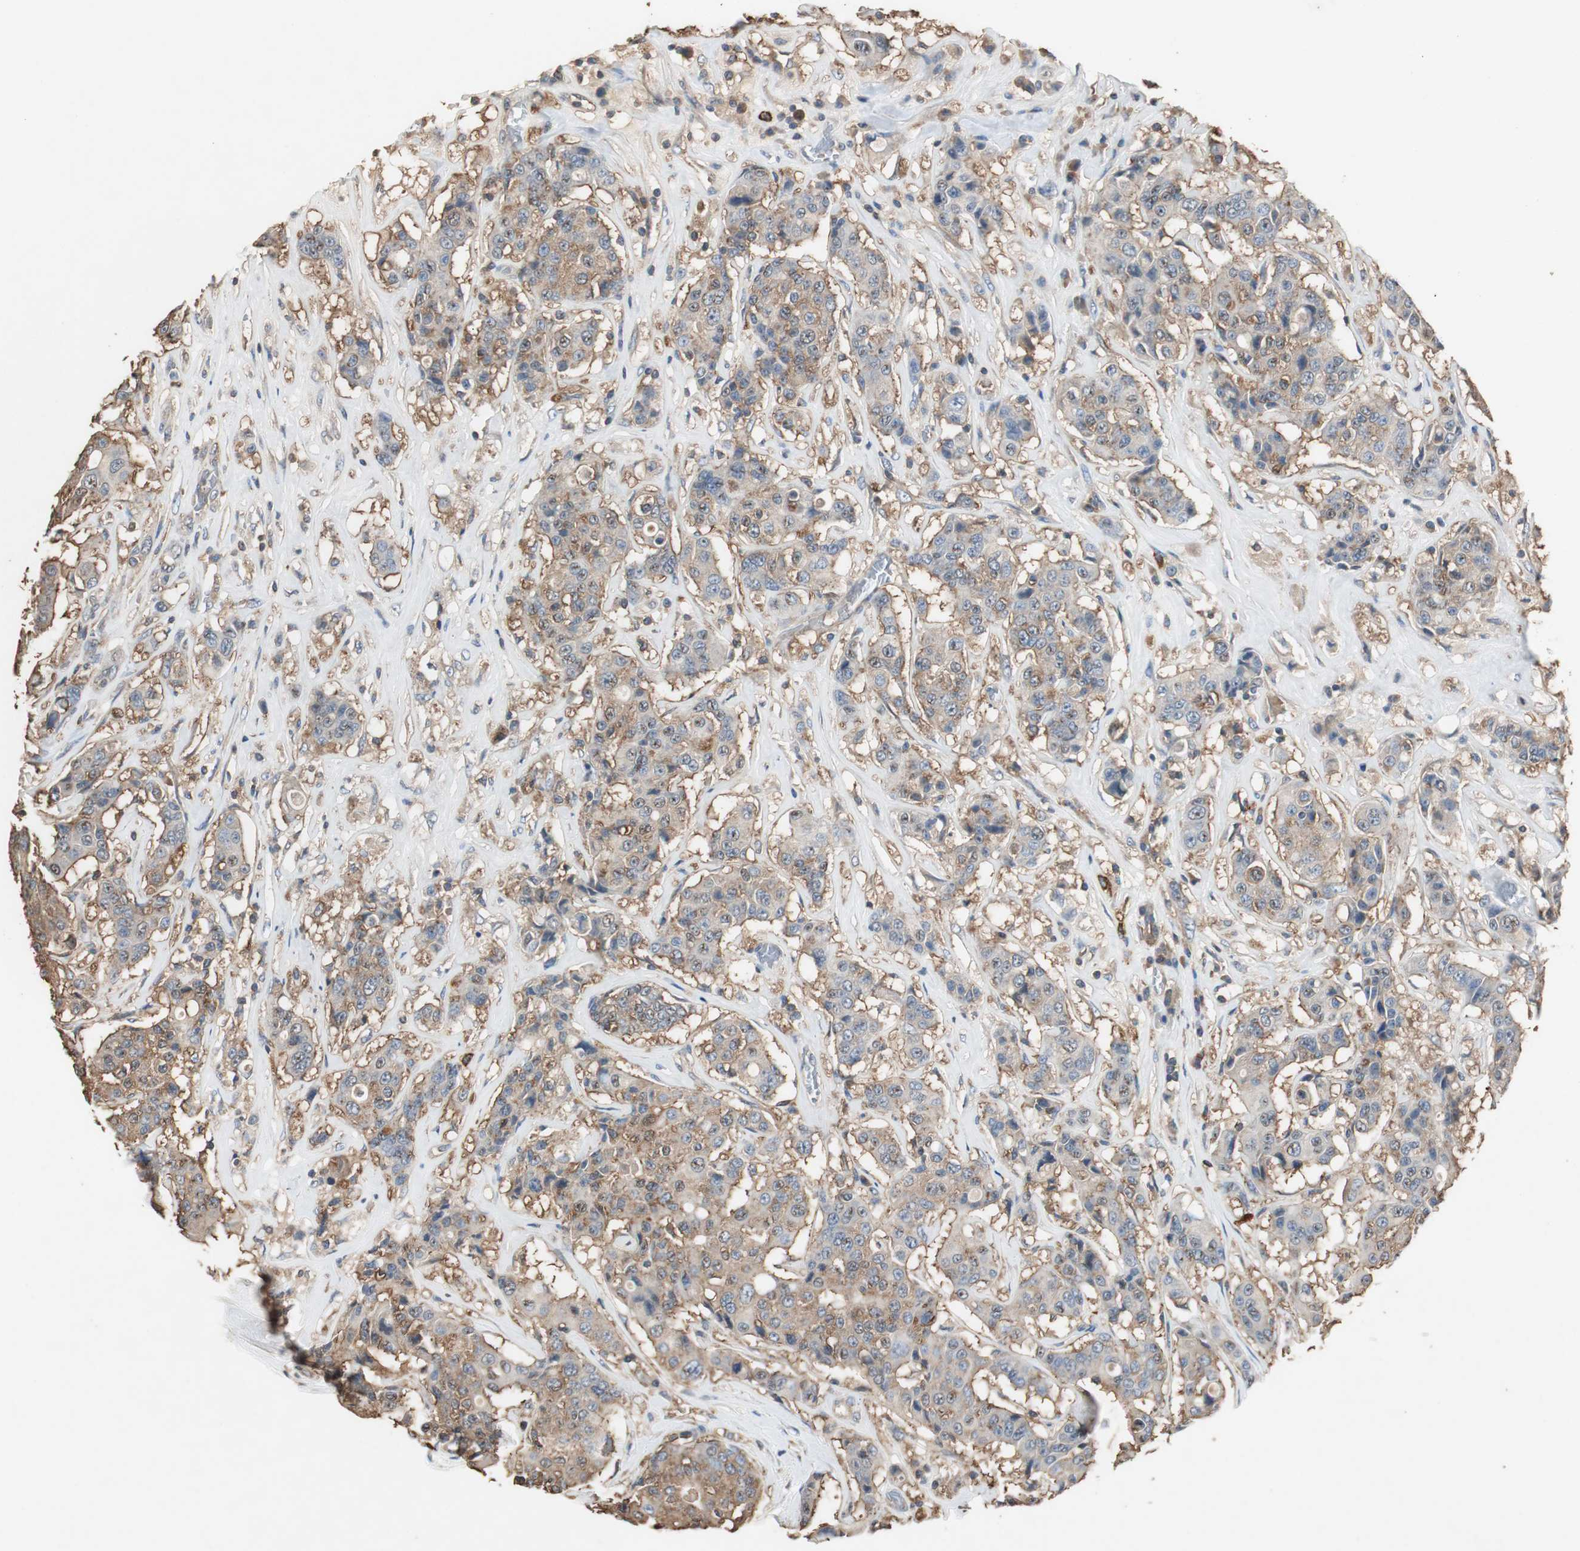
{"staining": {"intensity": "weak", "quantity": "25%-75%", "location": "cytoplasmic/membranous"}, "tissue": "breast cancer", "cell_type": "Tumor cells", "image_type": "cancer", "snomed": [{"axis": "morphology", "description": "Duct carcinoma"}, {"axis": "topography", "description": "Breast"}], "caption": "Immunohistochemistry of human breast intraductal carcinoma demonstrates low levels of weak cytoplasmic/membranous expression in approximately 25%-75% of tumor cells.", "gene": "TNFRSF14", "patient": {"sex": "female", "age": 27}}